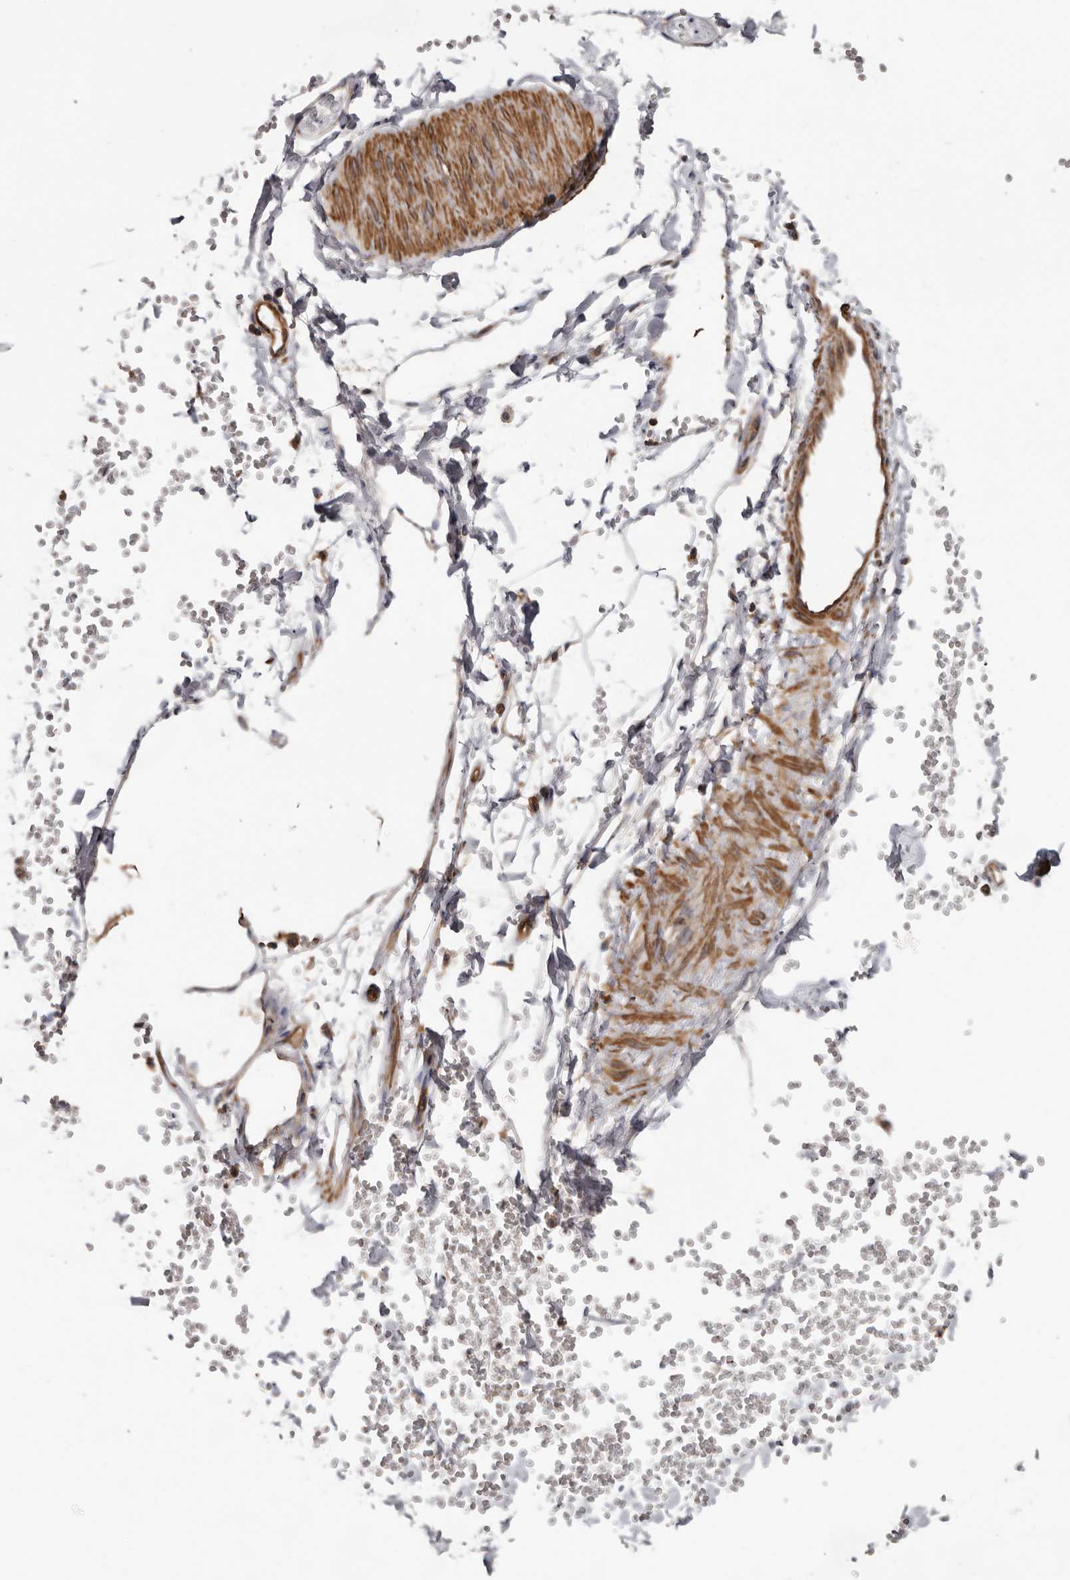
{"staining": {"intensity": "negative", "quantity": "none", "location": "none"}, "tissue": "adipose tissue", "cell_type": "Adipocytes", "image_type": "normal", "snomed": [{"axis": "morphology", "description": "Normal tissue, NOS"}, {"axis": "topography", "description": "Breast"}], "caption": "An IHC image of unremarkable adipose tissue is shown. There is no staining in adipocytes of adipose tissue.", "gene": "TMC7", "patient": {"sex": "female", "age": 23}}